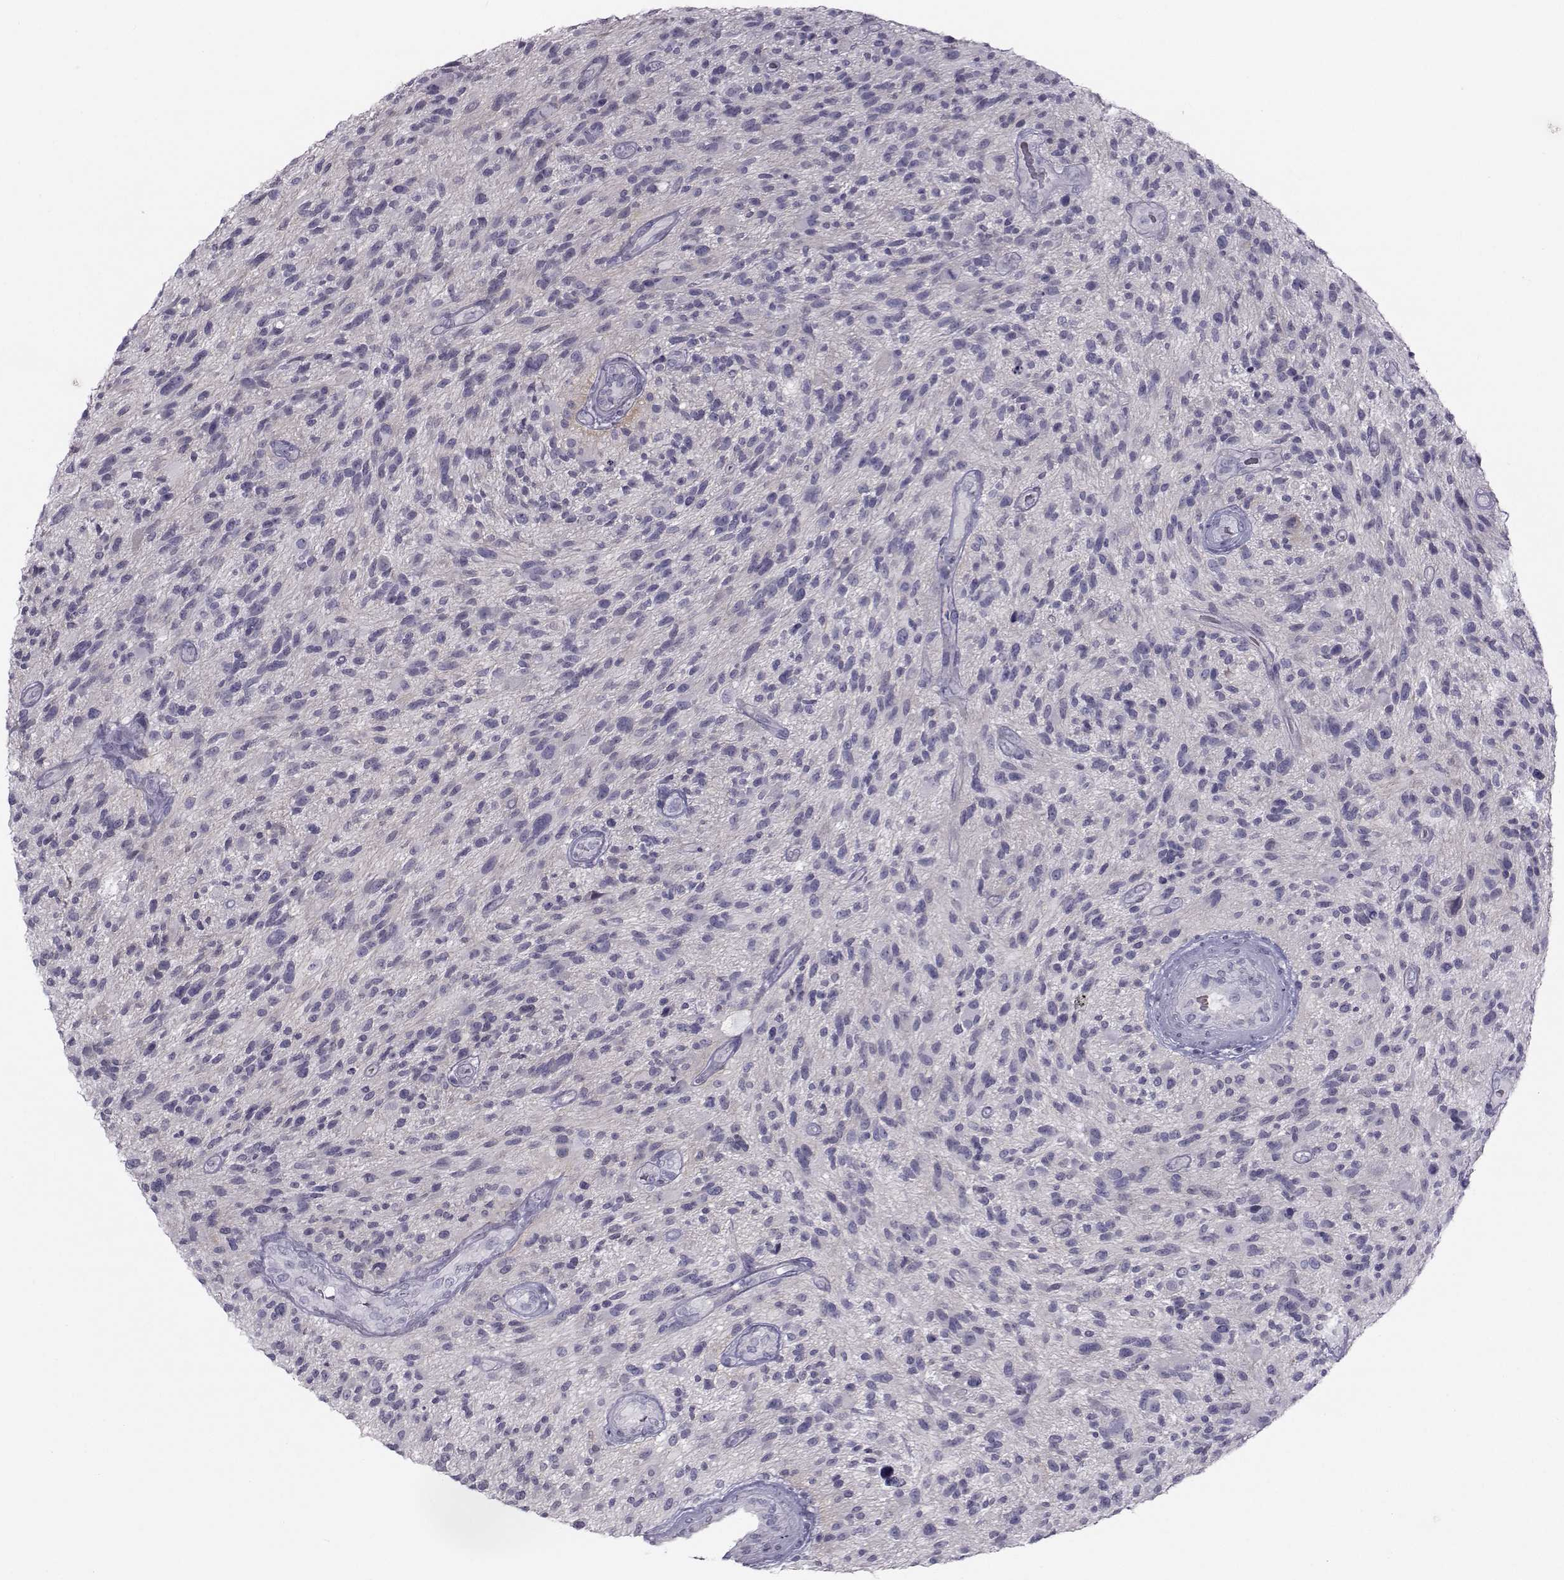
{"staining": {"intensity": "negative", "quantity": "none", "location": "none"}, "tissue": "glioma", "cell_type": "Tumor cells", "image_type": "cancer", "snomed": [{"axis": "morphology", "description": "Glioma, malignant, High grade"}, {"axis": "topography", "description": "Brain"}], "caption": "Tumor cells are negative for protein expression in human glioma.", "gene": "GARIN3", "patient": {"sex": "male", "age": 47}}